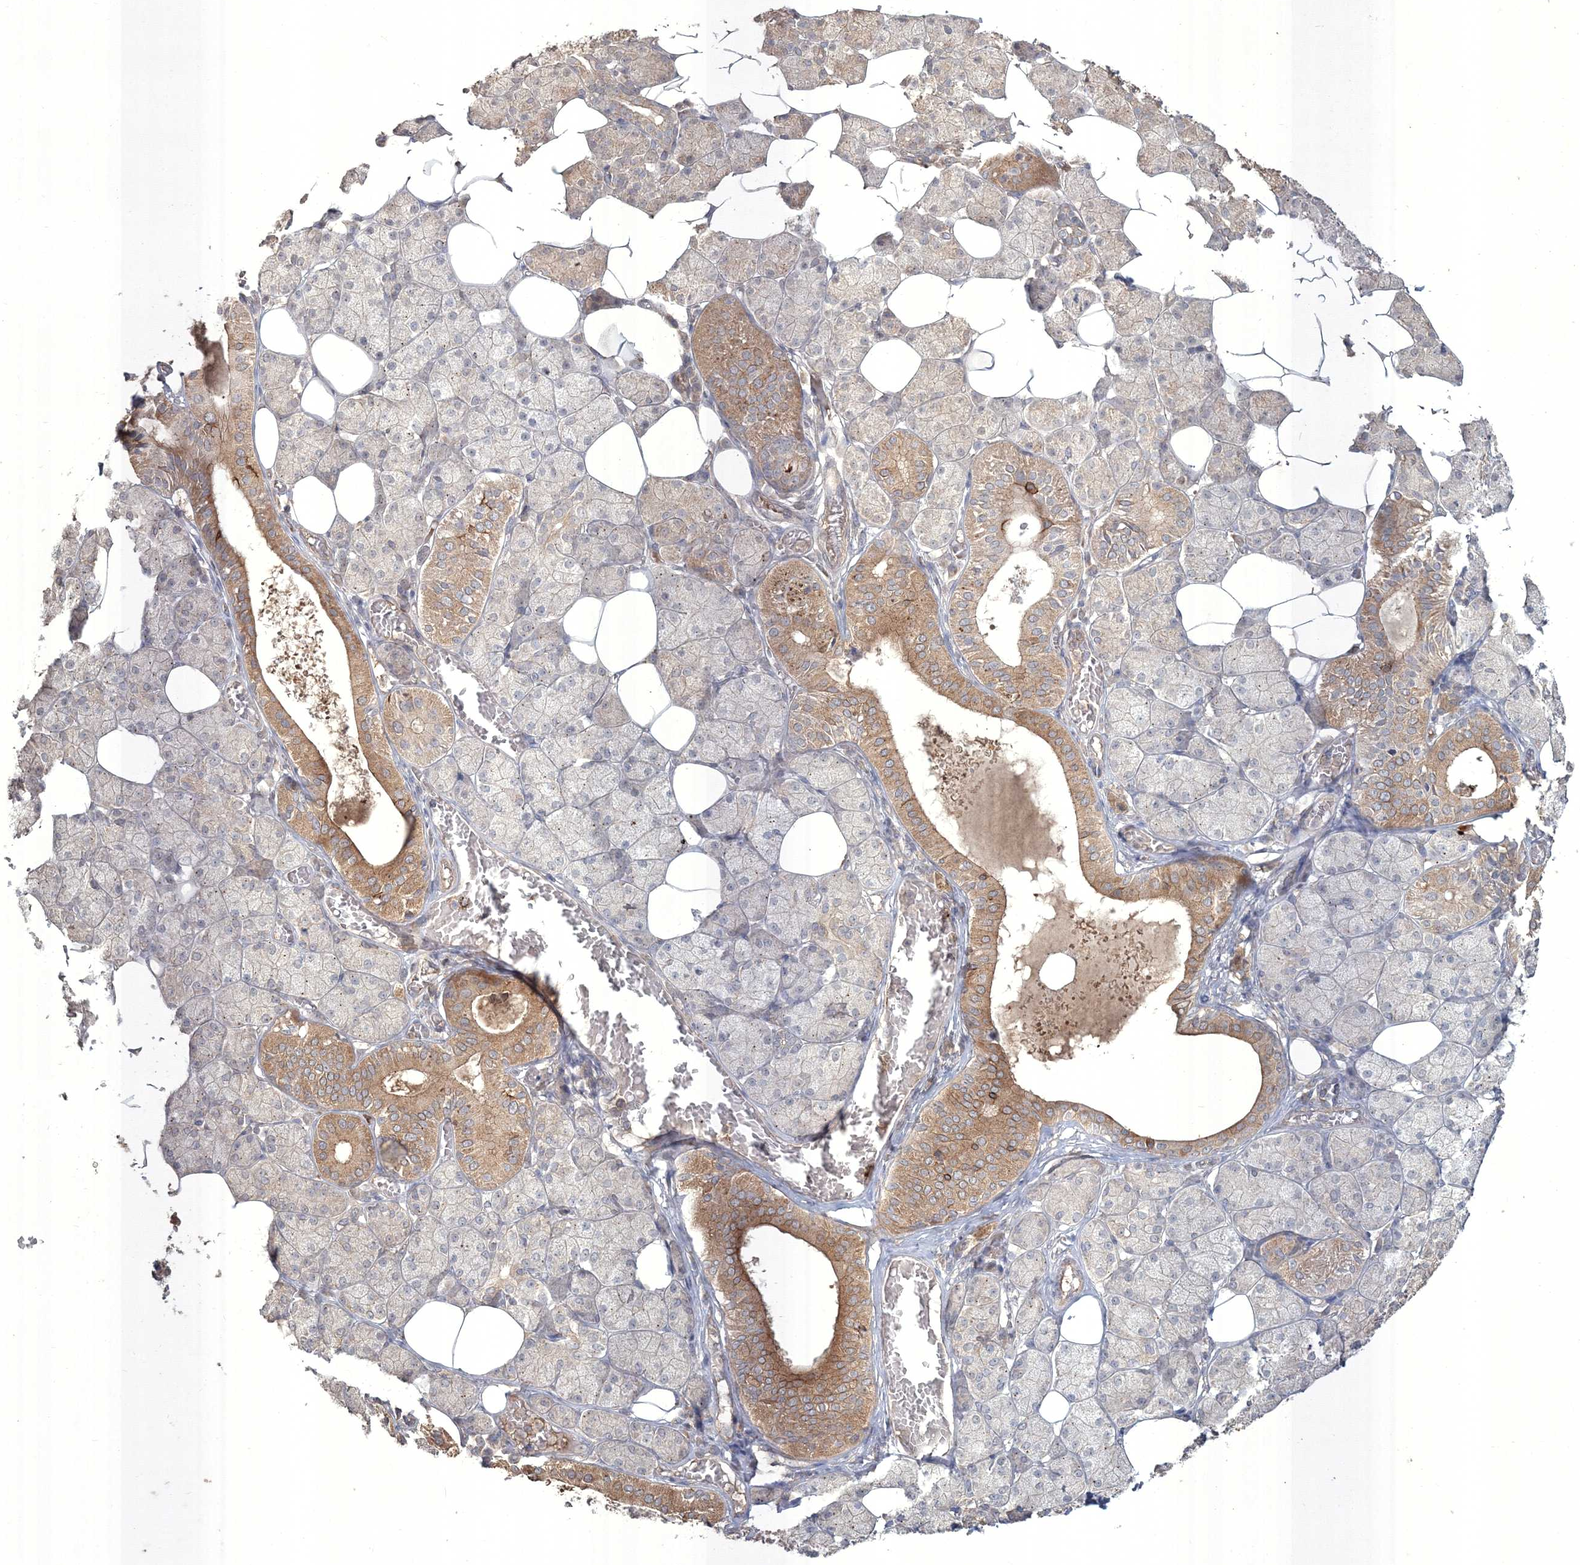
{"staining": {"intensity": "moderate", "quantity": "25%-75%", "location": "cytoplasmic/membranous"}, "tissue": "salivary gland", "cell_type": "Glandular cells", "image_type": "normal", "snomed": [{"axis": "morphology", "description": "Normal tissue, NOS"}, {"axis": "topography", "description": "Salivary gland"}], "caption": "The micrograph displays staining of benign salivary gland, revealing moderate cytoplasmic/membranous protein positivity (brown color) within glandular cells. The staining was performed using DAB (3,3'-diaminobenzidine), with brown indicating positive protein expression. Nuclei are stained blue with hematoxylin.", "gene": "SPRY1", "patient": {"sex": "female", "age": 33}}